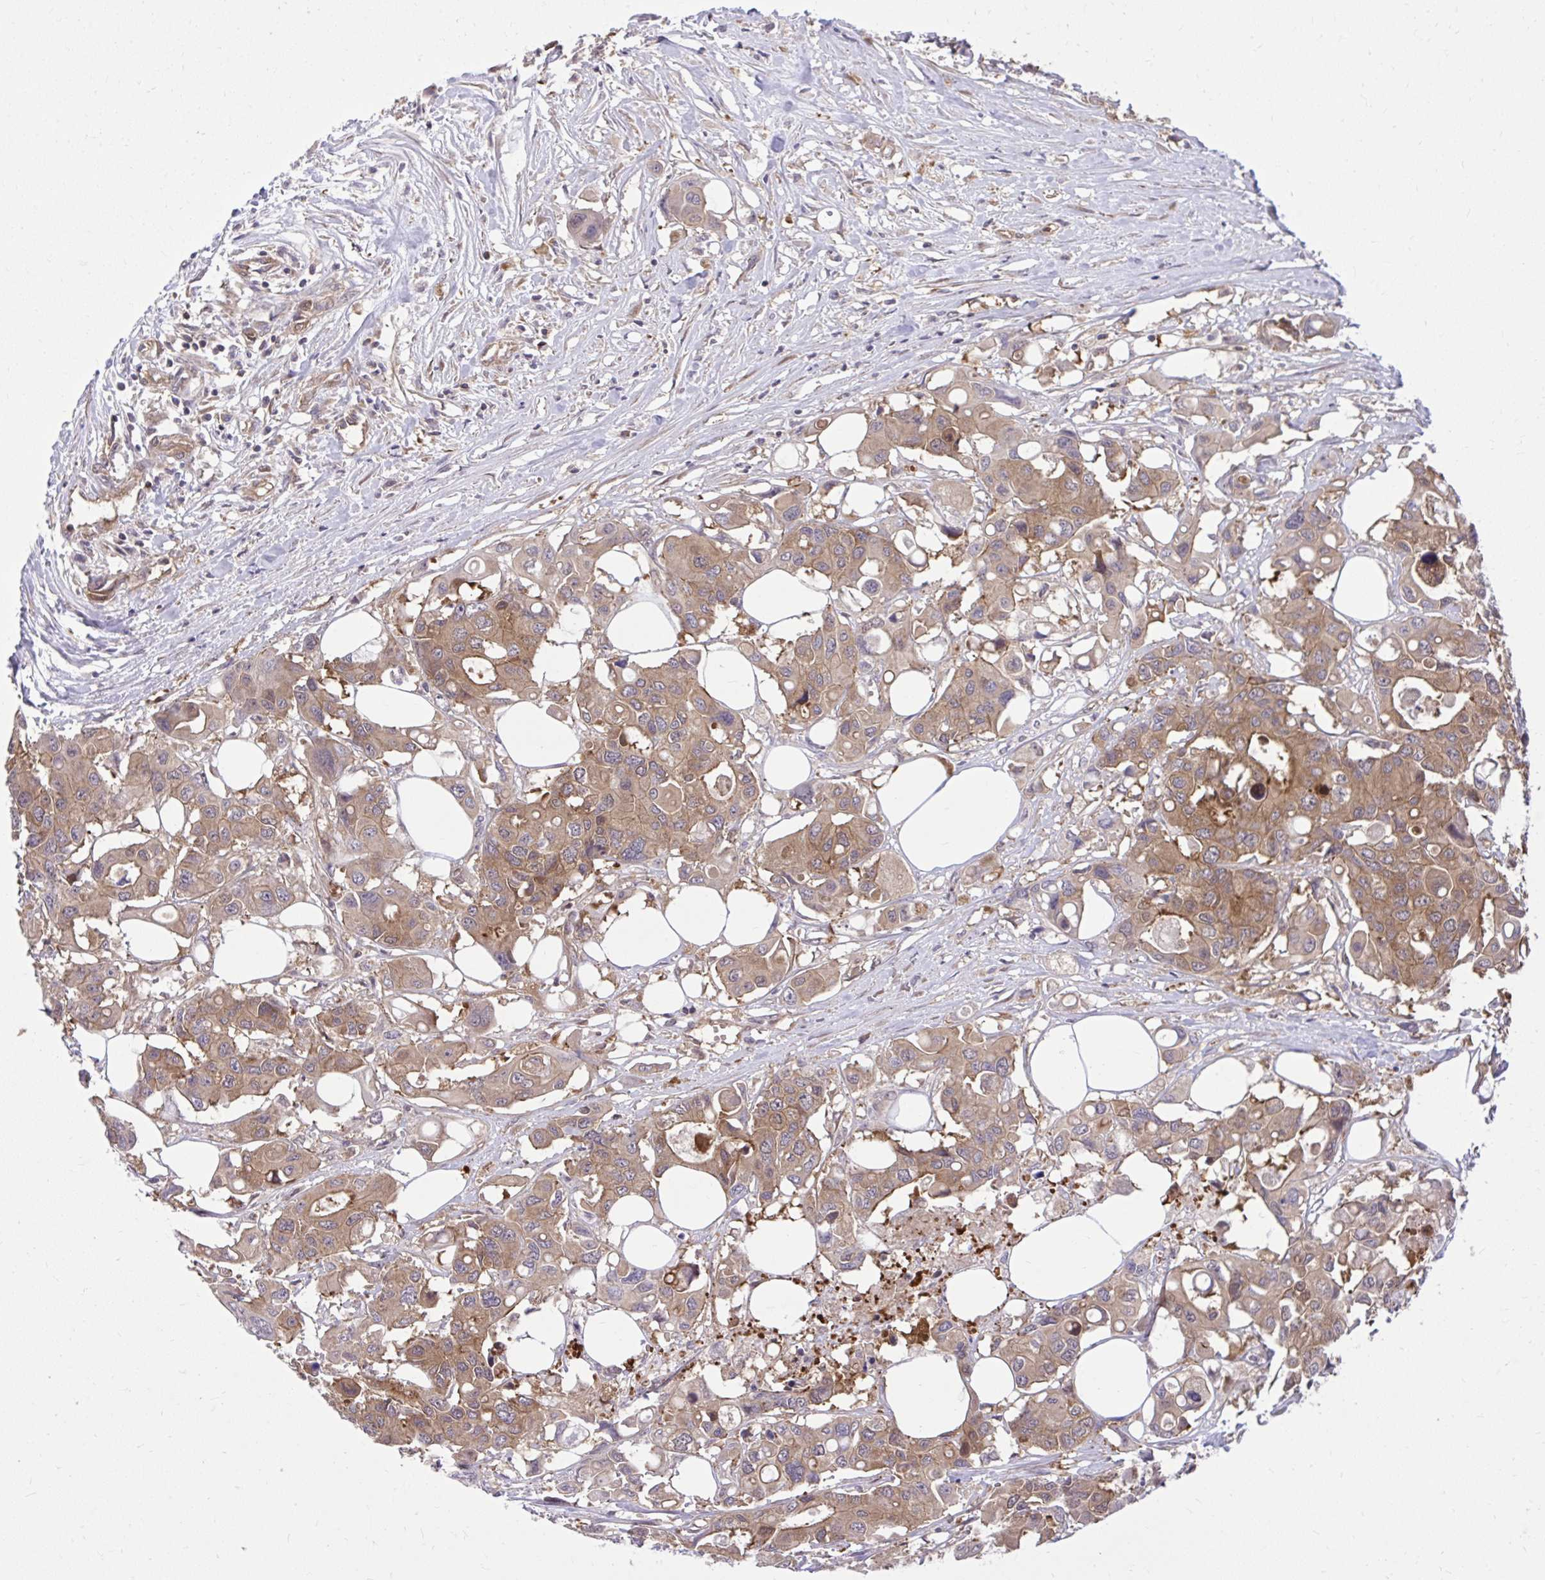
{"staining": {"intensity": "moderate", "quantity": ">75%", "location": "cytoplasmic/membranous"}, "tissue": "colorectal cancer", "cell_type": "Tumor cells", "image_type": "cancer", "snomed": [{"axis": "morphology", "description": "Adenocarcinoma, NOS"}, {"axis": "topography", "description": "Colon"}], "caption": "Moderate cytoplasmic/membranous protein positivity is present in approximately >75% of tumor cells in colorectal cancer (adenocarcinoma).", "gene": "PPP5C", "patient": {"sex": "male", "age": 77}}